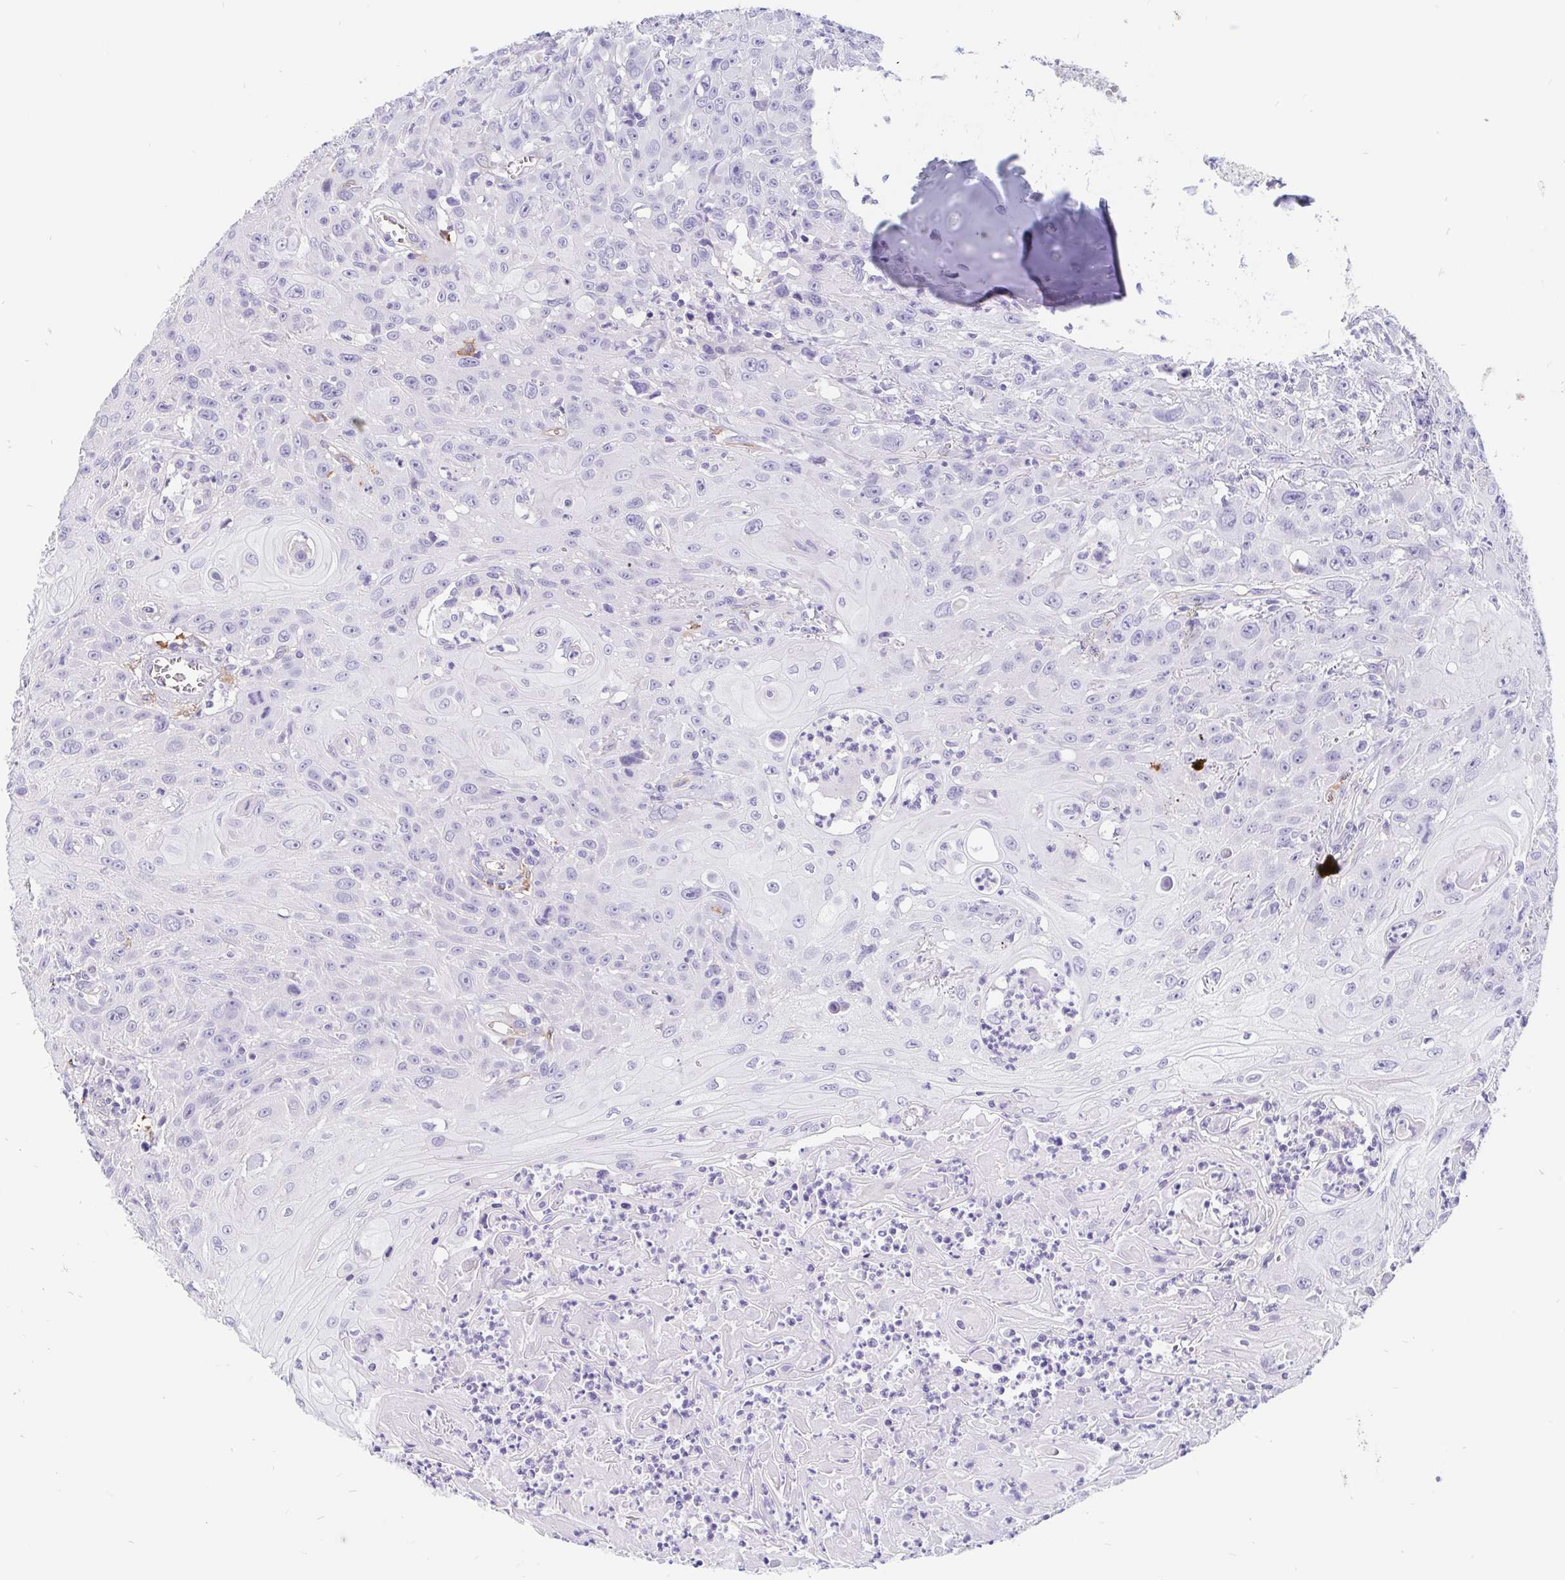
{"staining": {"intensity": "negative", "quantity": "none", "location": "none"}, "tissue": "head and neck cancer", "cell_type": "Tumor cells", "image_type": "cancer", "snomed": [{"axis": "morphology", "description": "Squamous cell carcinoma, NOS"}, {"axis": "topography", "description": "Skin"}, {"axis": "topography", "description": "Head-Neck"}], "caption": "This is a micrograph of immunohistochemistry staining of squamous cell carcinoma (head and neck), which shows no staining in tumor cells. Brightfield microscopy of immunohistochemistry stained with DAB (3,3'-diaminobenzidine) (brown) and hematoxylin (blue), captured at high magnification.", "gene": "LIMCH1", "patient": {"sex": "male", "age": 80}}